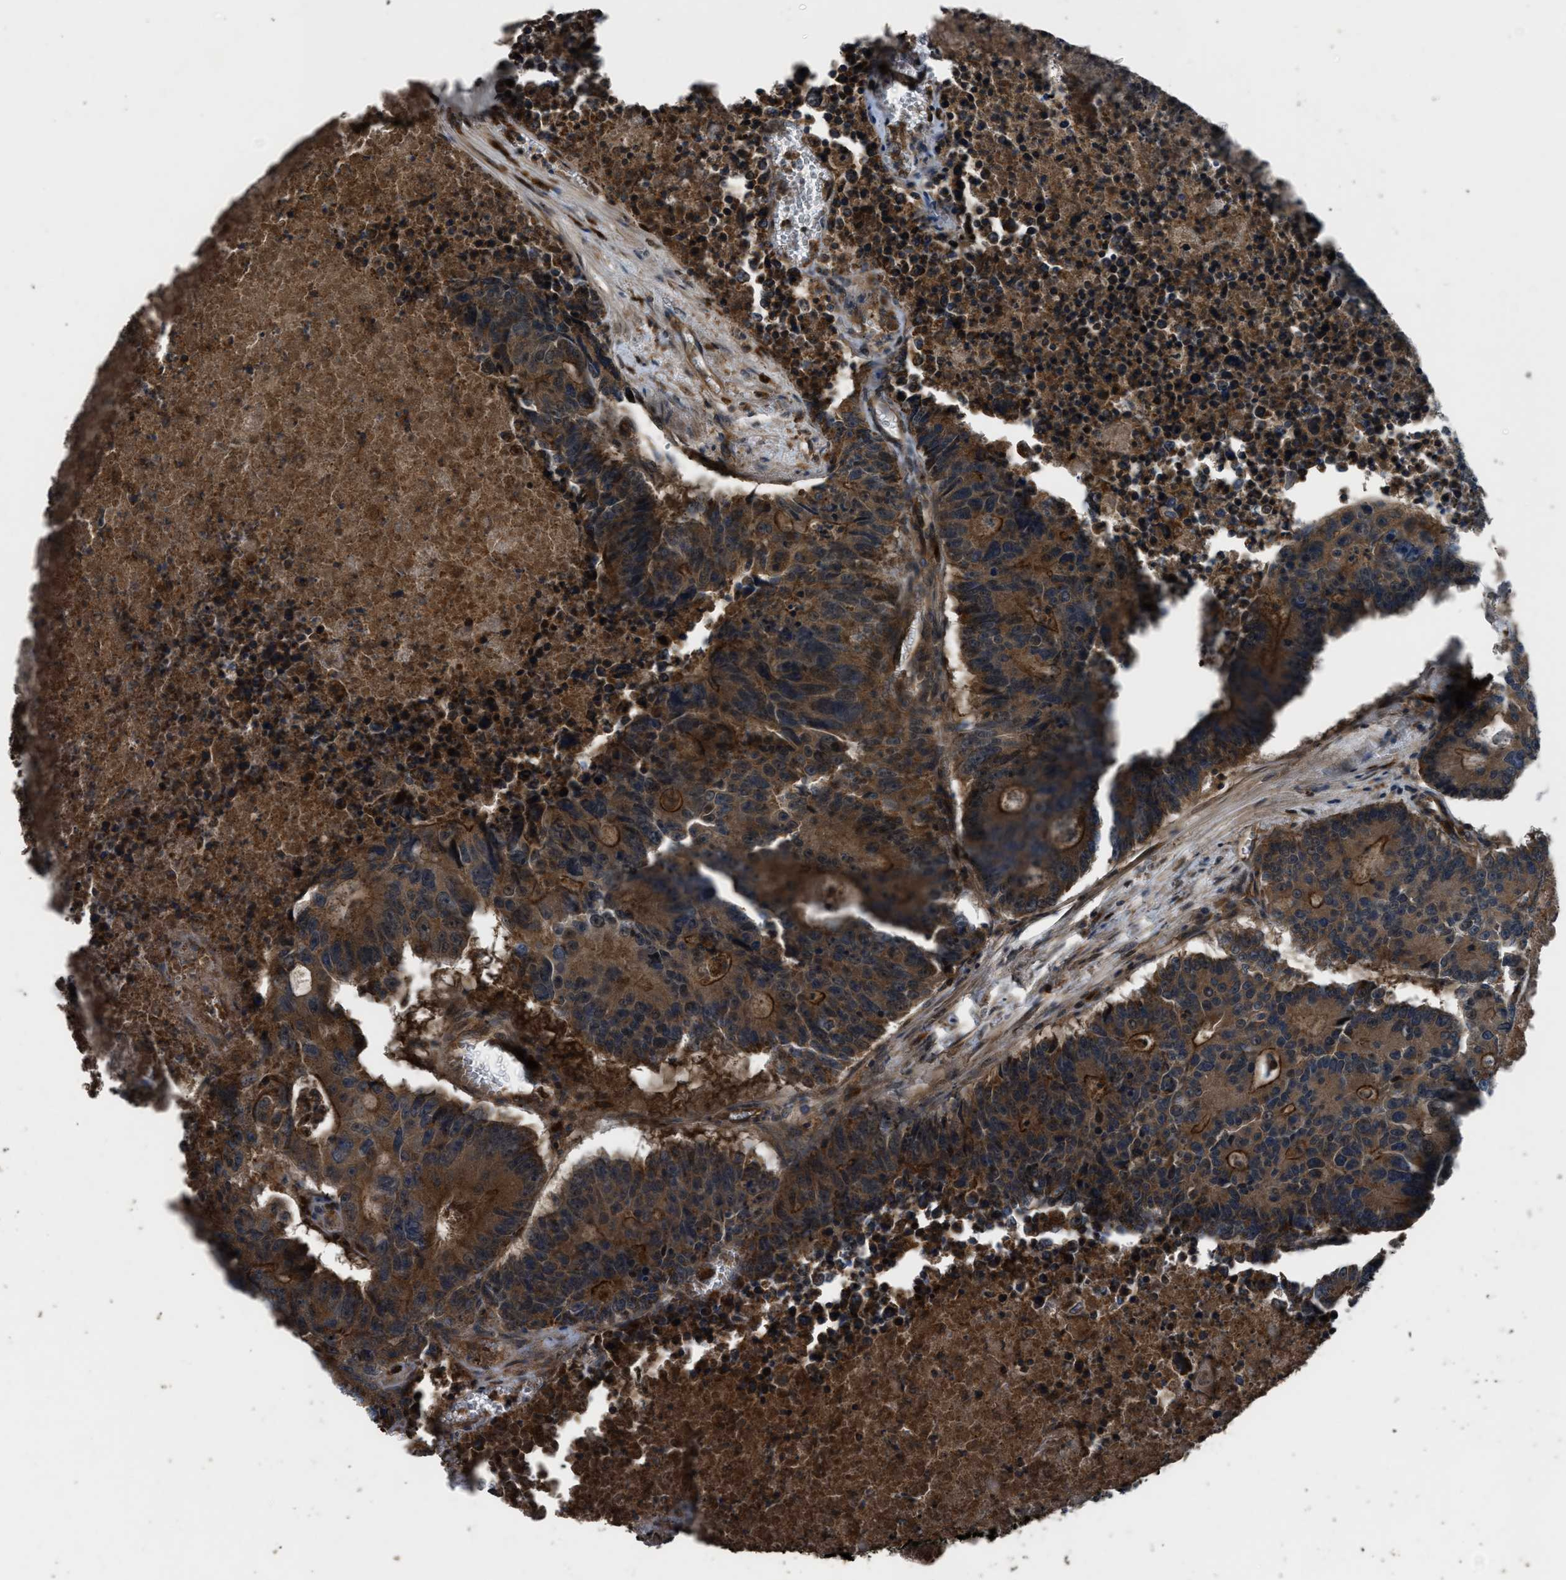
{"staining": {"intensity": "strong", "quantity": ">75%", "location": "cytoplasmic/membranous"}, "tissue": "colorectal cancer", "cell_type": "Tumor cells", "image_type": "cancer", "snomed": [{"axis": "morphology", "description": "Adenocarcinoma, NOS"}, {"axis": "topography", "description": "Colon"}], "caption": "DAB (3,3'-diaminobenzidine) immunohistochemical staining of colorectal adenocarcinoma displays strong cytoplasmic/membranous protein staining in approximately >75% of tumor cells.", "gene": "USP25", "patient": {"sex": "male", "age": 87}}